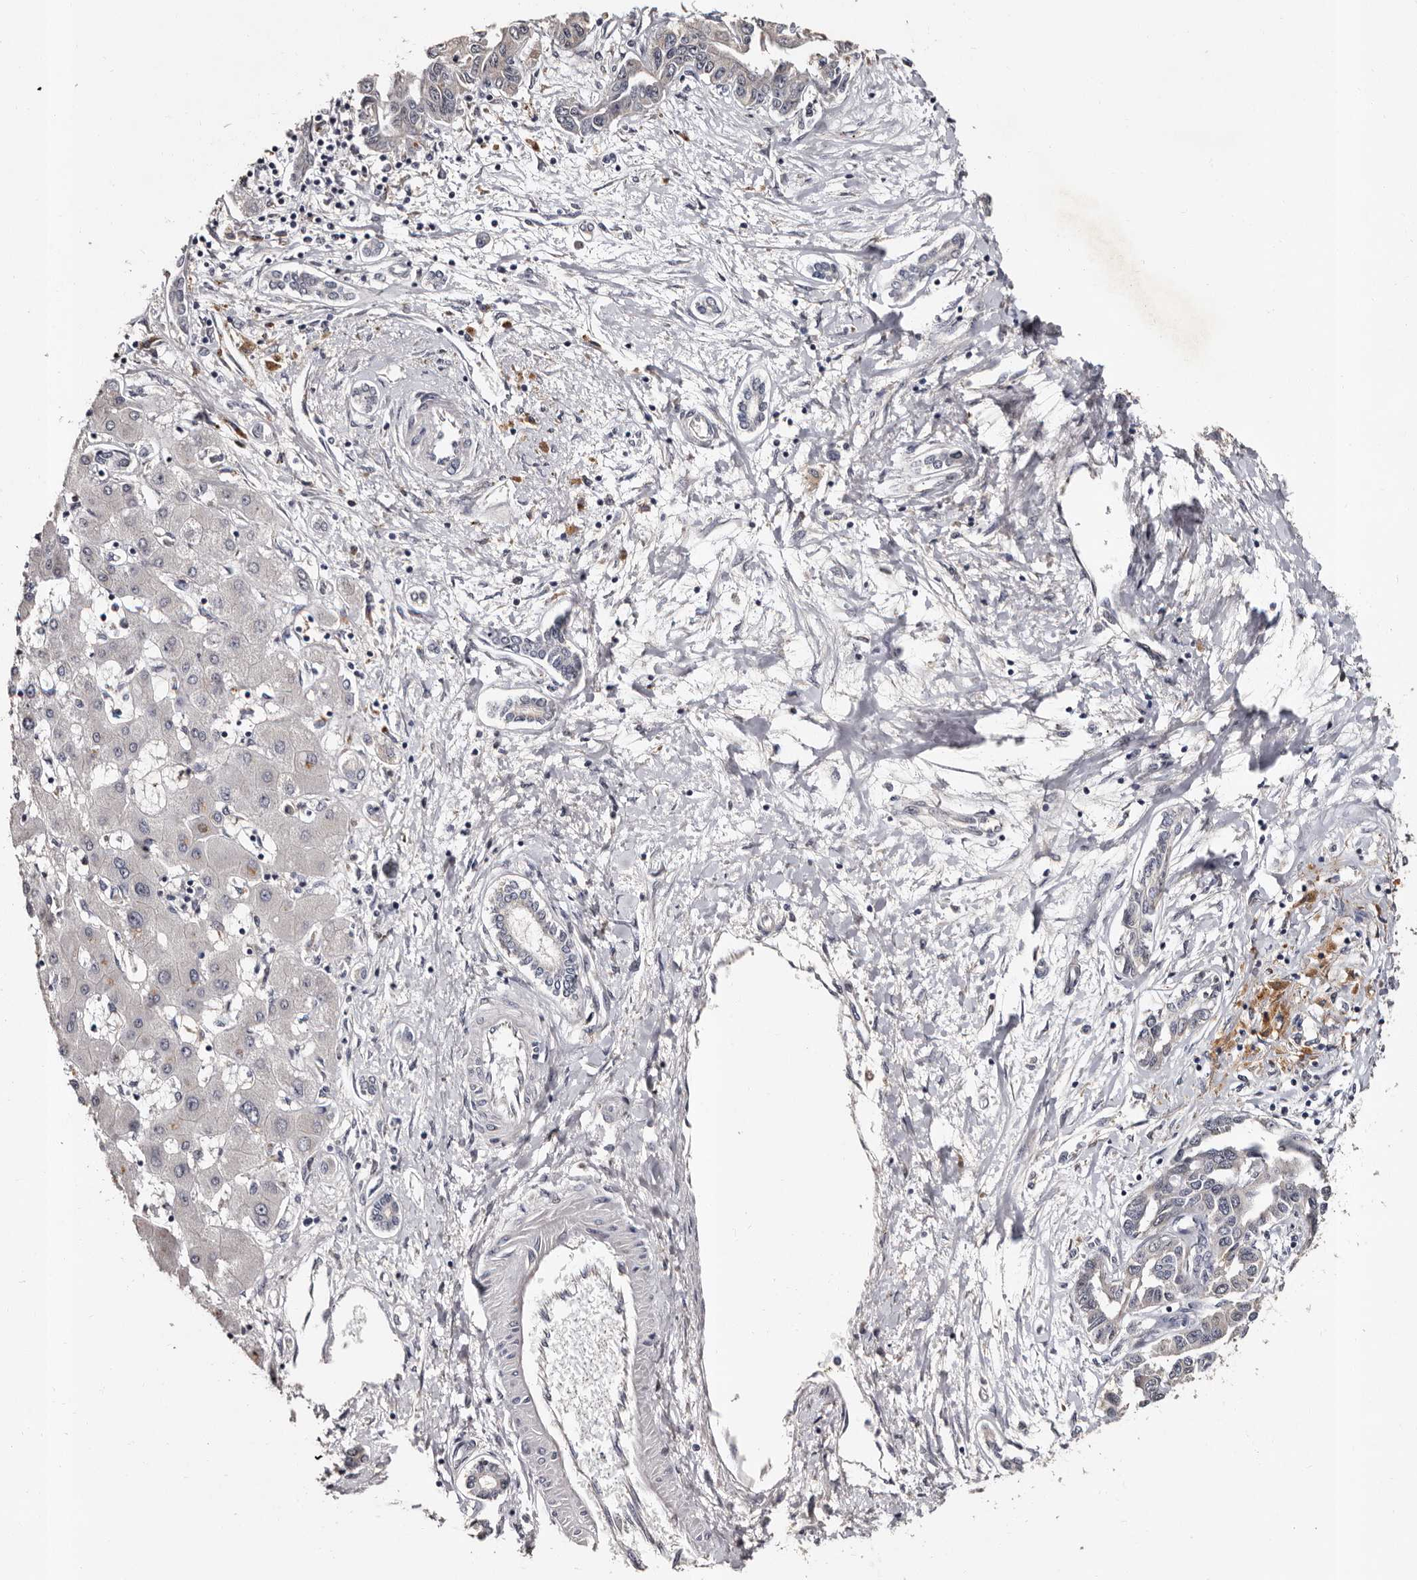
{"staining": {"intensity": "negative", "quantity": "none", "location": "none"}, "tissue": "liver cancer", "cell_type": "Tumor cells", "image_type": "cancer", "snomed": [{"axis": "morphology", "description": "Cholangiocarcinoma"}, {"axis": "topography", "description": "Liver"}], "caption": "Immunohistochemistry (IHC) image of liver cancer (cholangiocarcinoma) stained for a protein (brown), which displays no expression in tumor cells. (Stains: DAB immunohistochemistry with hematoxylin counter stain, Microscopy: brightfield microscopy at high magnification).", "gene": "FAM91A1", "patient": {"sex": "male", "age": 59}}